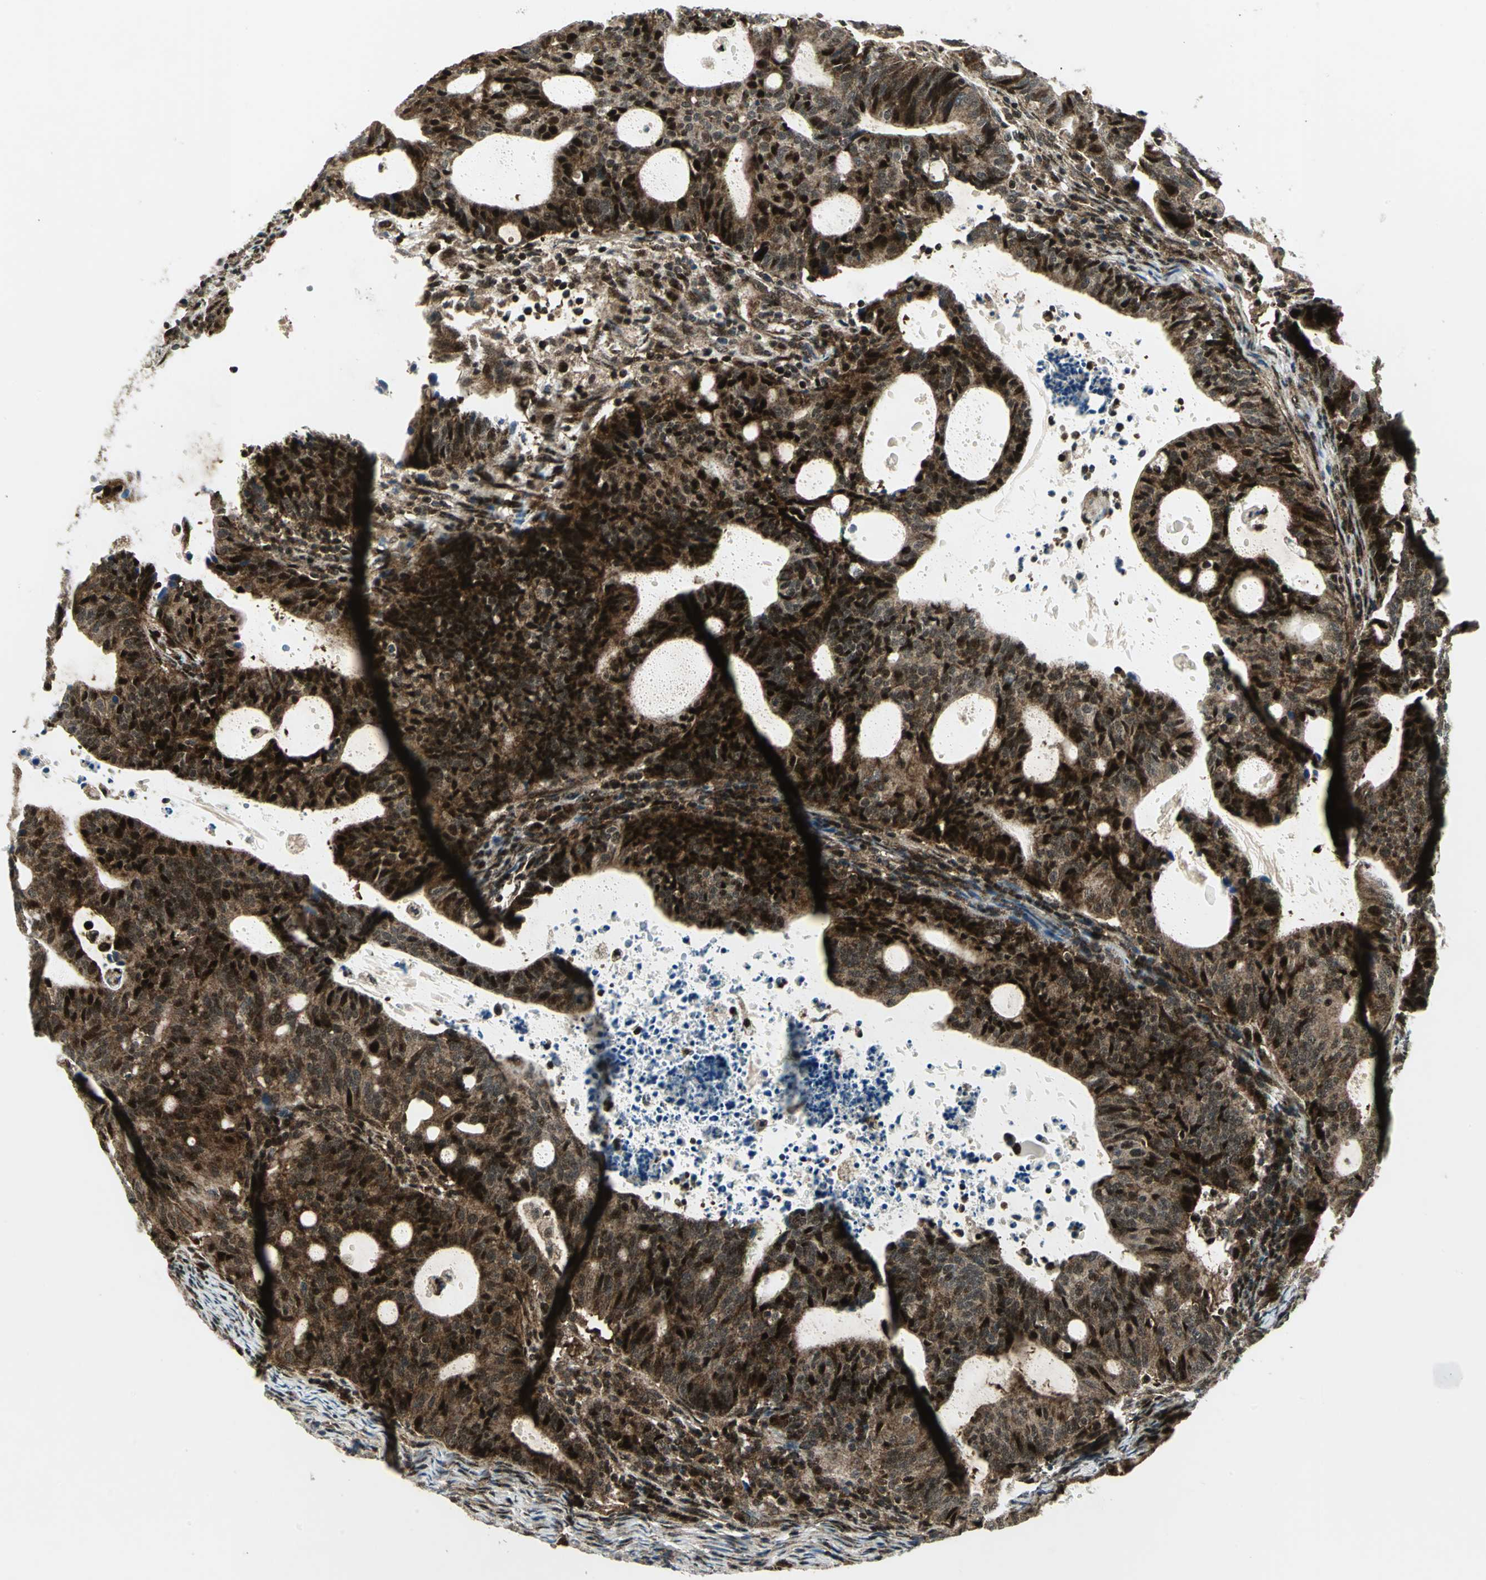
{"staining": {"intensity": "strong", "quantity": ">75%", "location": "cytoplasmic/membranous,nuclear"}, "tissue": "endometrial cancer", "cell_type": "Tumor cells", "image_type": "cancer", "snomed": [{"axis": "morphology", "description": "Adenocarcinoma, NOS"}, {"axis": "topography", "description": "Uterus"}], "caption": "Immunohistochemical staining of endometrial cancer (adenocarcinoma) demonstrates high levels of strong cytoplasmic/membranous and nuclear staining in about >75% of tumor cells.", "gene": "COPS5", "patient": {"sex": "female", "age": 83}}